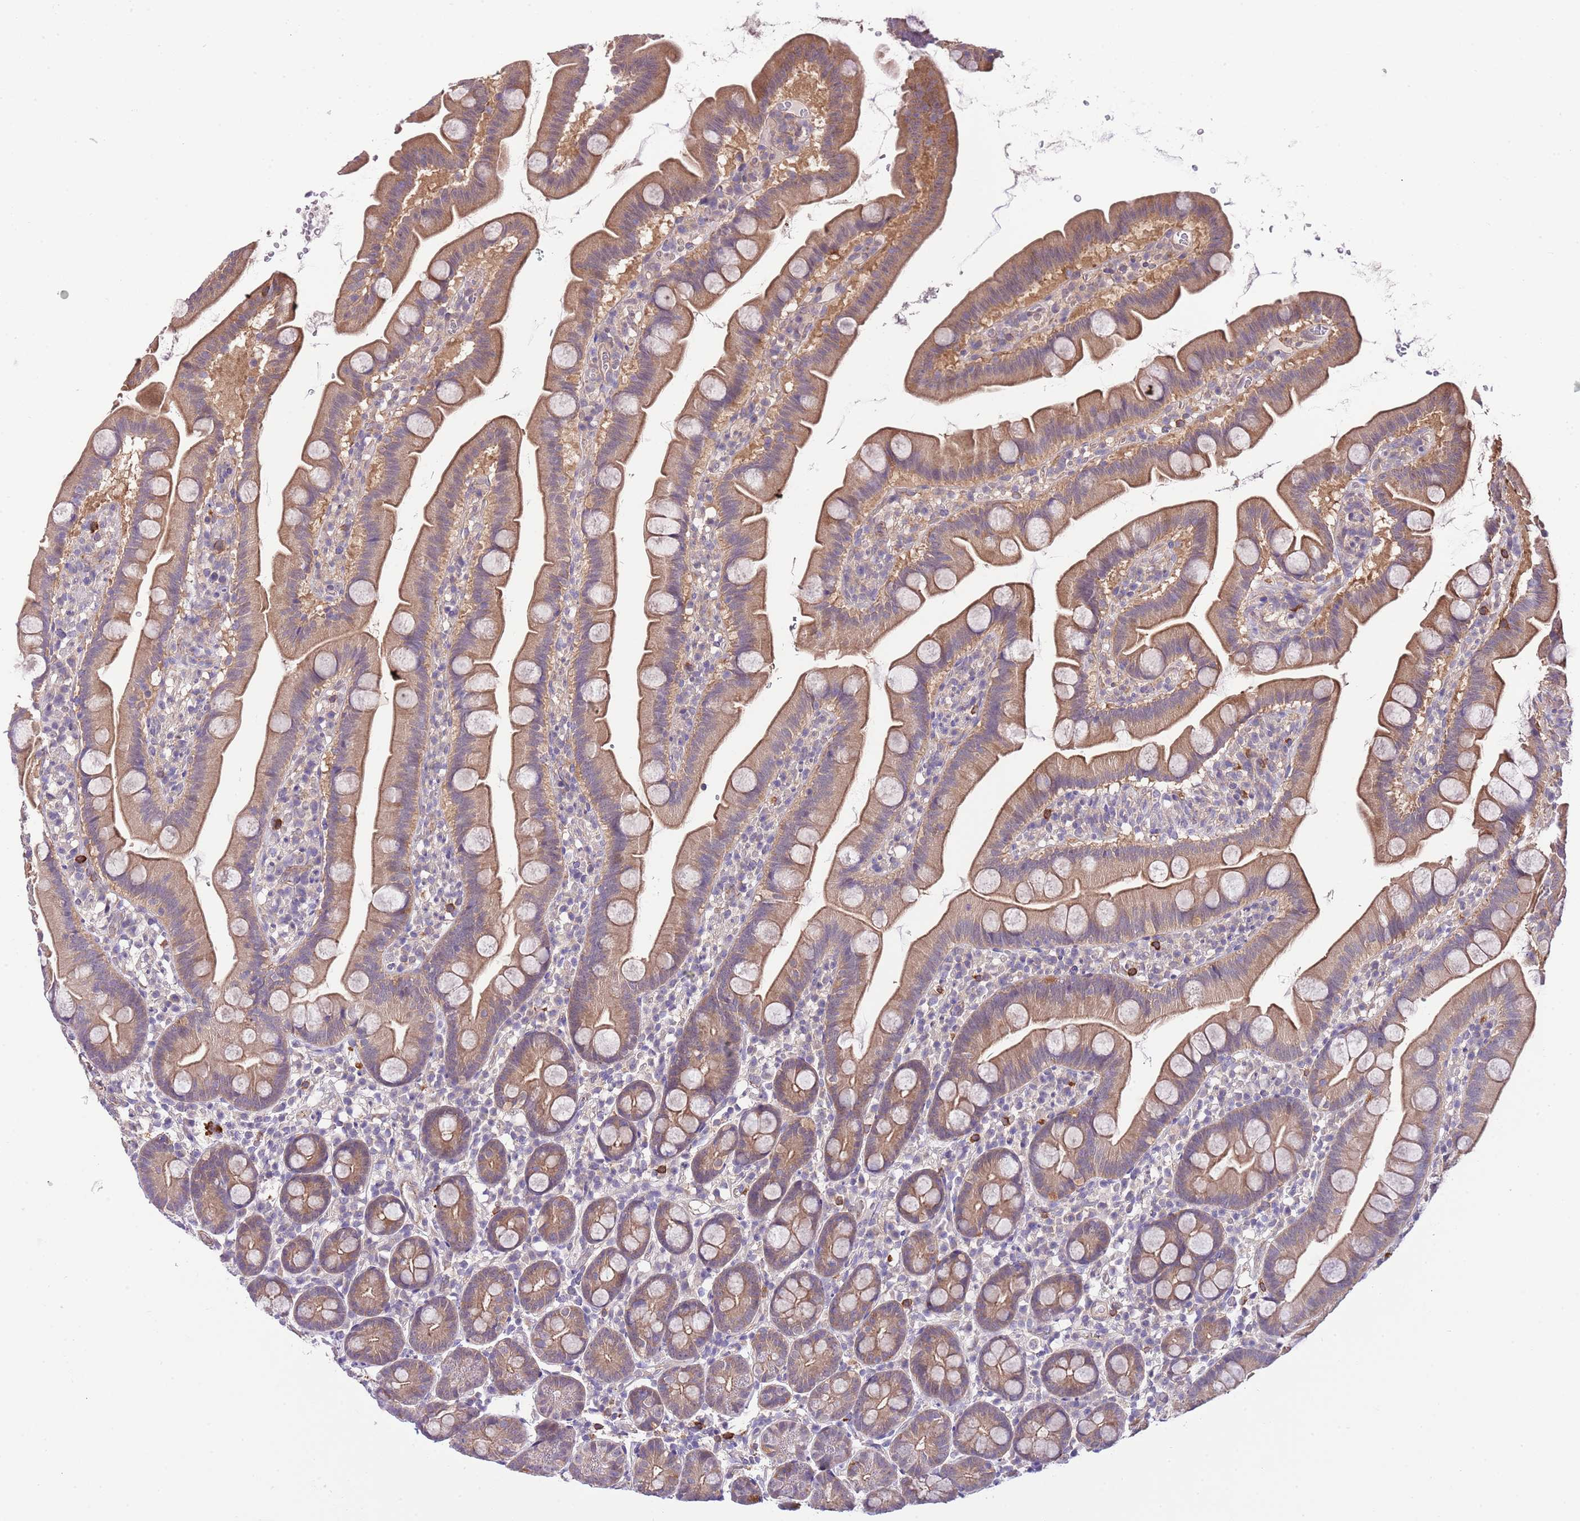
{"staining": {"intensity": "moderate", "quantity": ">75%", "location": "cytoplasmic/membranous"}, "tissue": "small intestine", "cell_type": "Glandular cells", "image_type": "normal", "snomed": [{"axis": "morphology", "description": "Normal tissue, NOS"}, {"axis": "topography", "description": "Small intestine"}], "caption": "A micrograph of small intestine stained for a protein reveals moderate cytoplasmic/membranous brown staining in glandular cells.", "gene": "DONSON", "patient": {"sex": "female", "age": 68}}